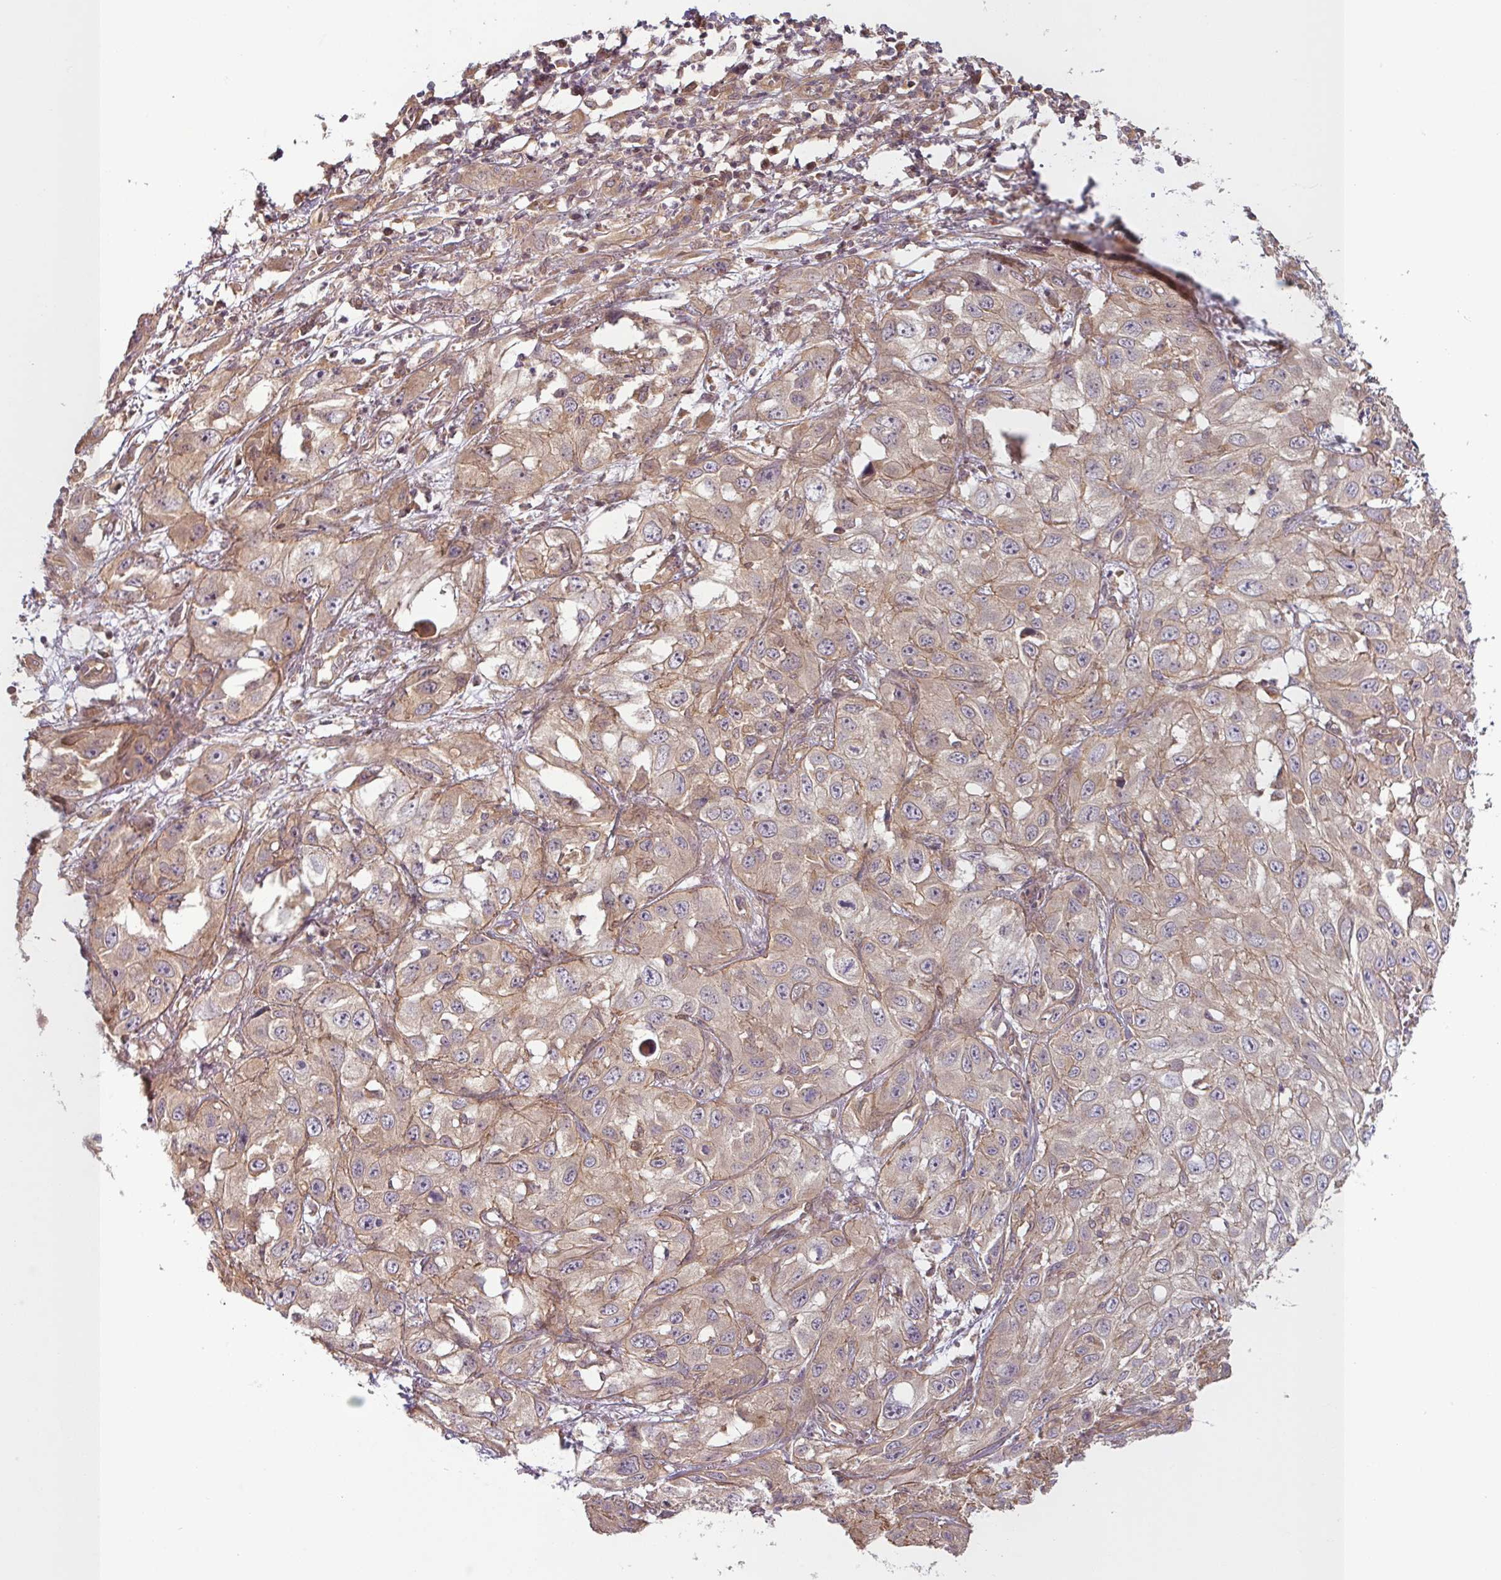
{"staining": {"intensity": "moderate", "quantity": "<25%", "location": "cytoplasmic/membranous"}, "tissue": "skin cancer", "cell_type": "Tumor cells", "image_type": "cancer", "snomed": [{"axis": "morphology", "description": "Squamous cell carcinoma, NOS"}, {"axis": "topography", "description": "Skin"}, {"axis": "topography", "description": "Vulva"}], "caption": "Protein analysis of skin cancer (squamous cell carcinoma) tissue exhibits moderate cytoplasmic/membranous expression in about <25% of tumor cells. The staining was performed using DAB, with brown indicating positive protein expression. Nuclei are stained blue with hematoxylin.", "gene": "RNF31", "patient": {"sex": "female", "age": 71}}